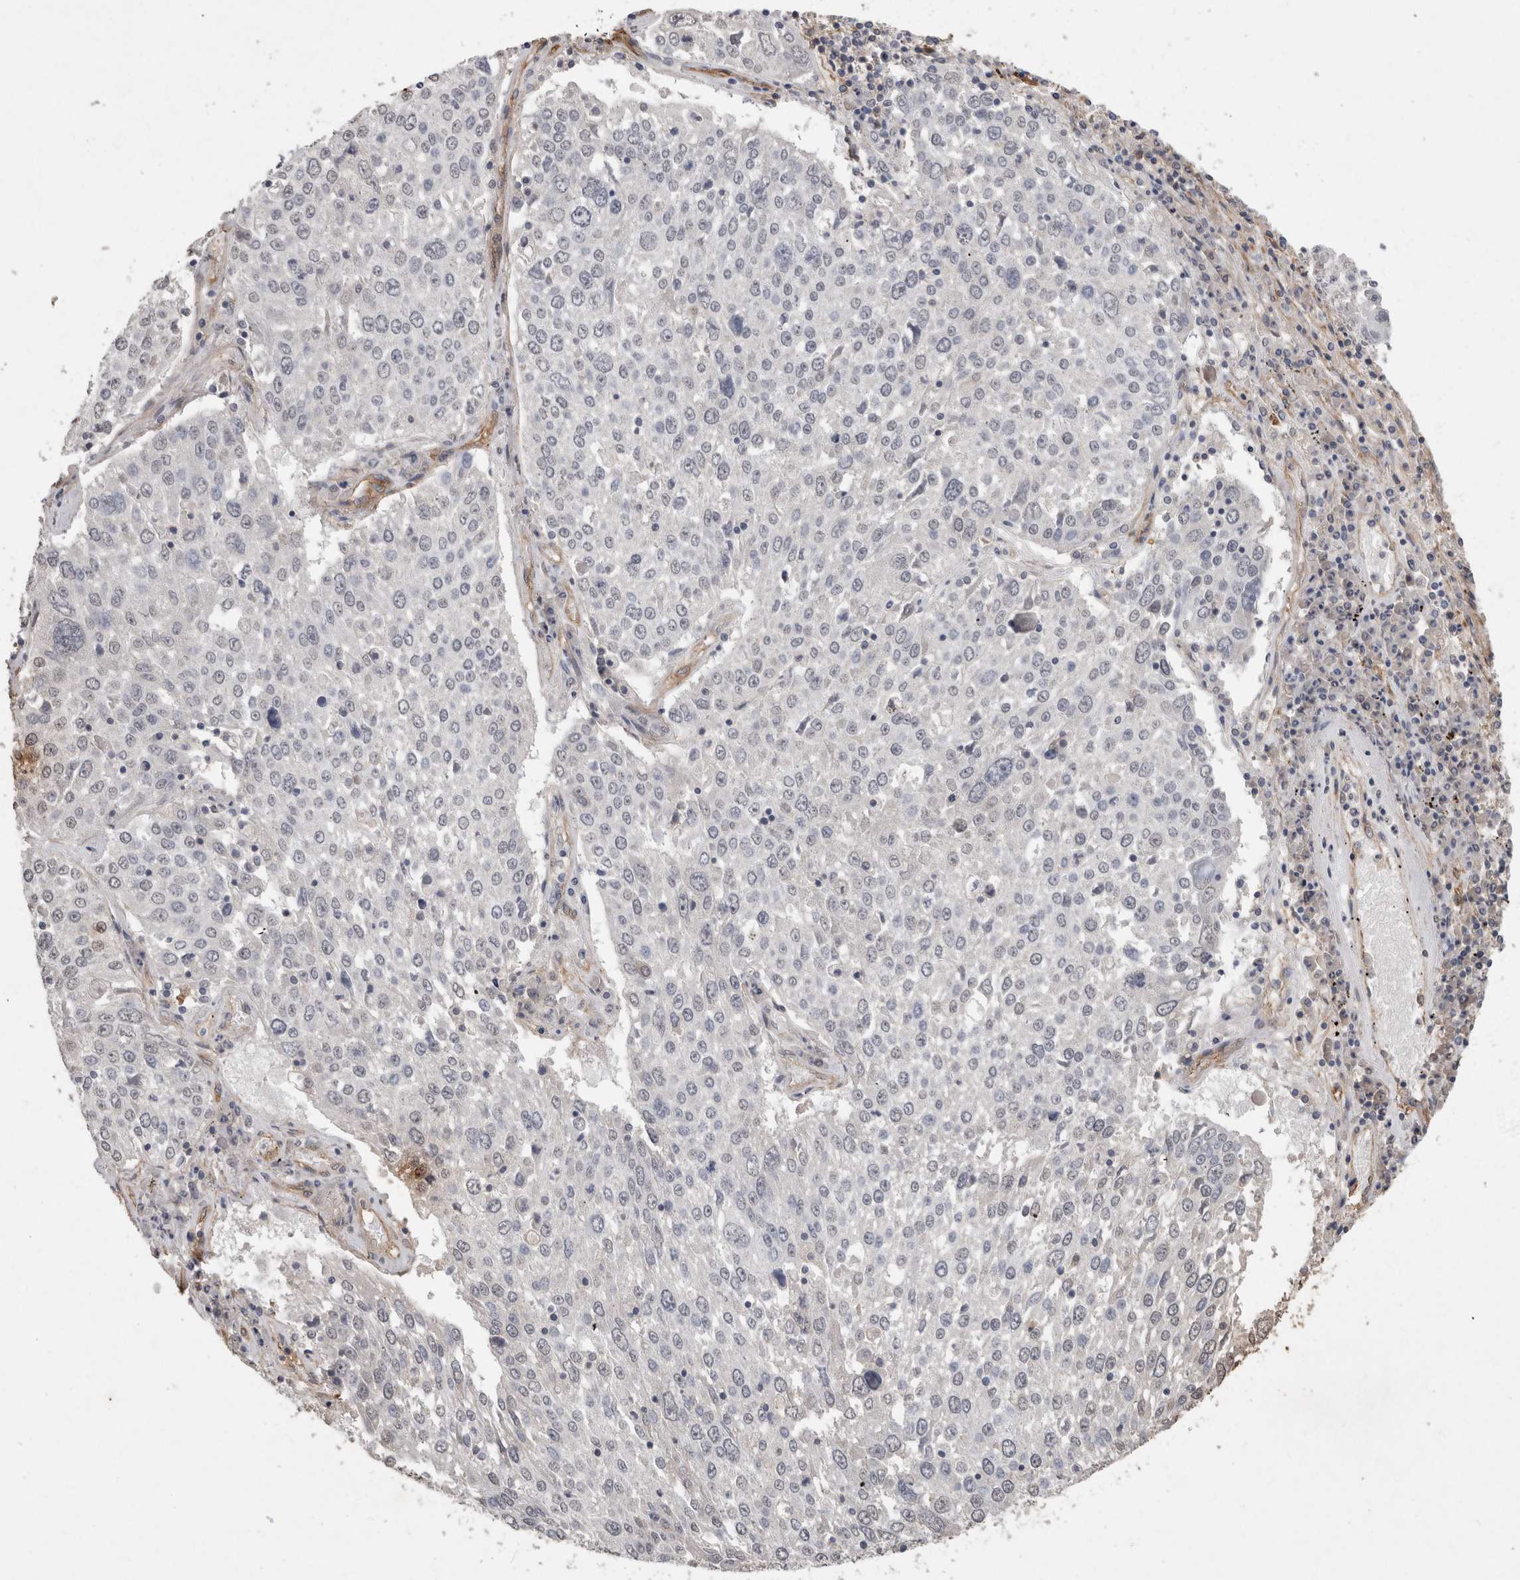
{"staining": {"intensity": "negative", "quantity": "none", "location": "none"}, "tissue": "lung cancer", "cell_type": "Tumor cells", "image_type": "cancer", "snomed": [{"axis": "morphology", "description": "Squamous cell carcinoma, NOS"}, {"axis": "topography", "description": "Lung"}], "caption": "Image shows no significant protein positivity in tumor cells of lung cancer (squamous cell carcinoma).", "gene": "RECK", "patient": {"sex": "male", "age": 65}}